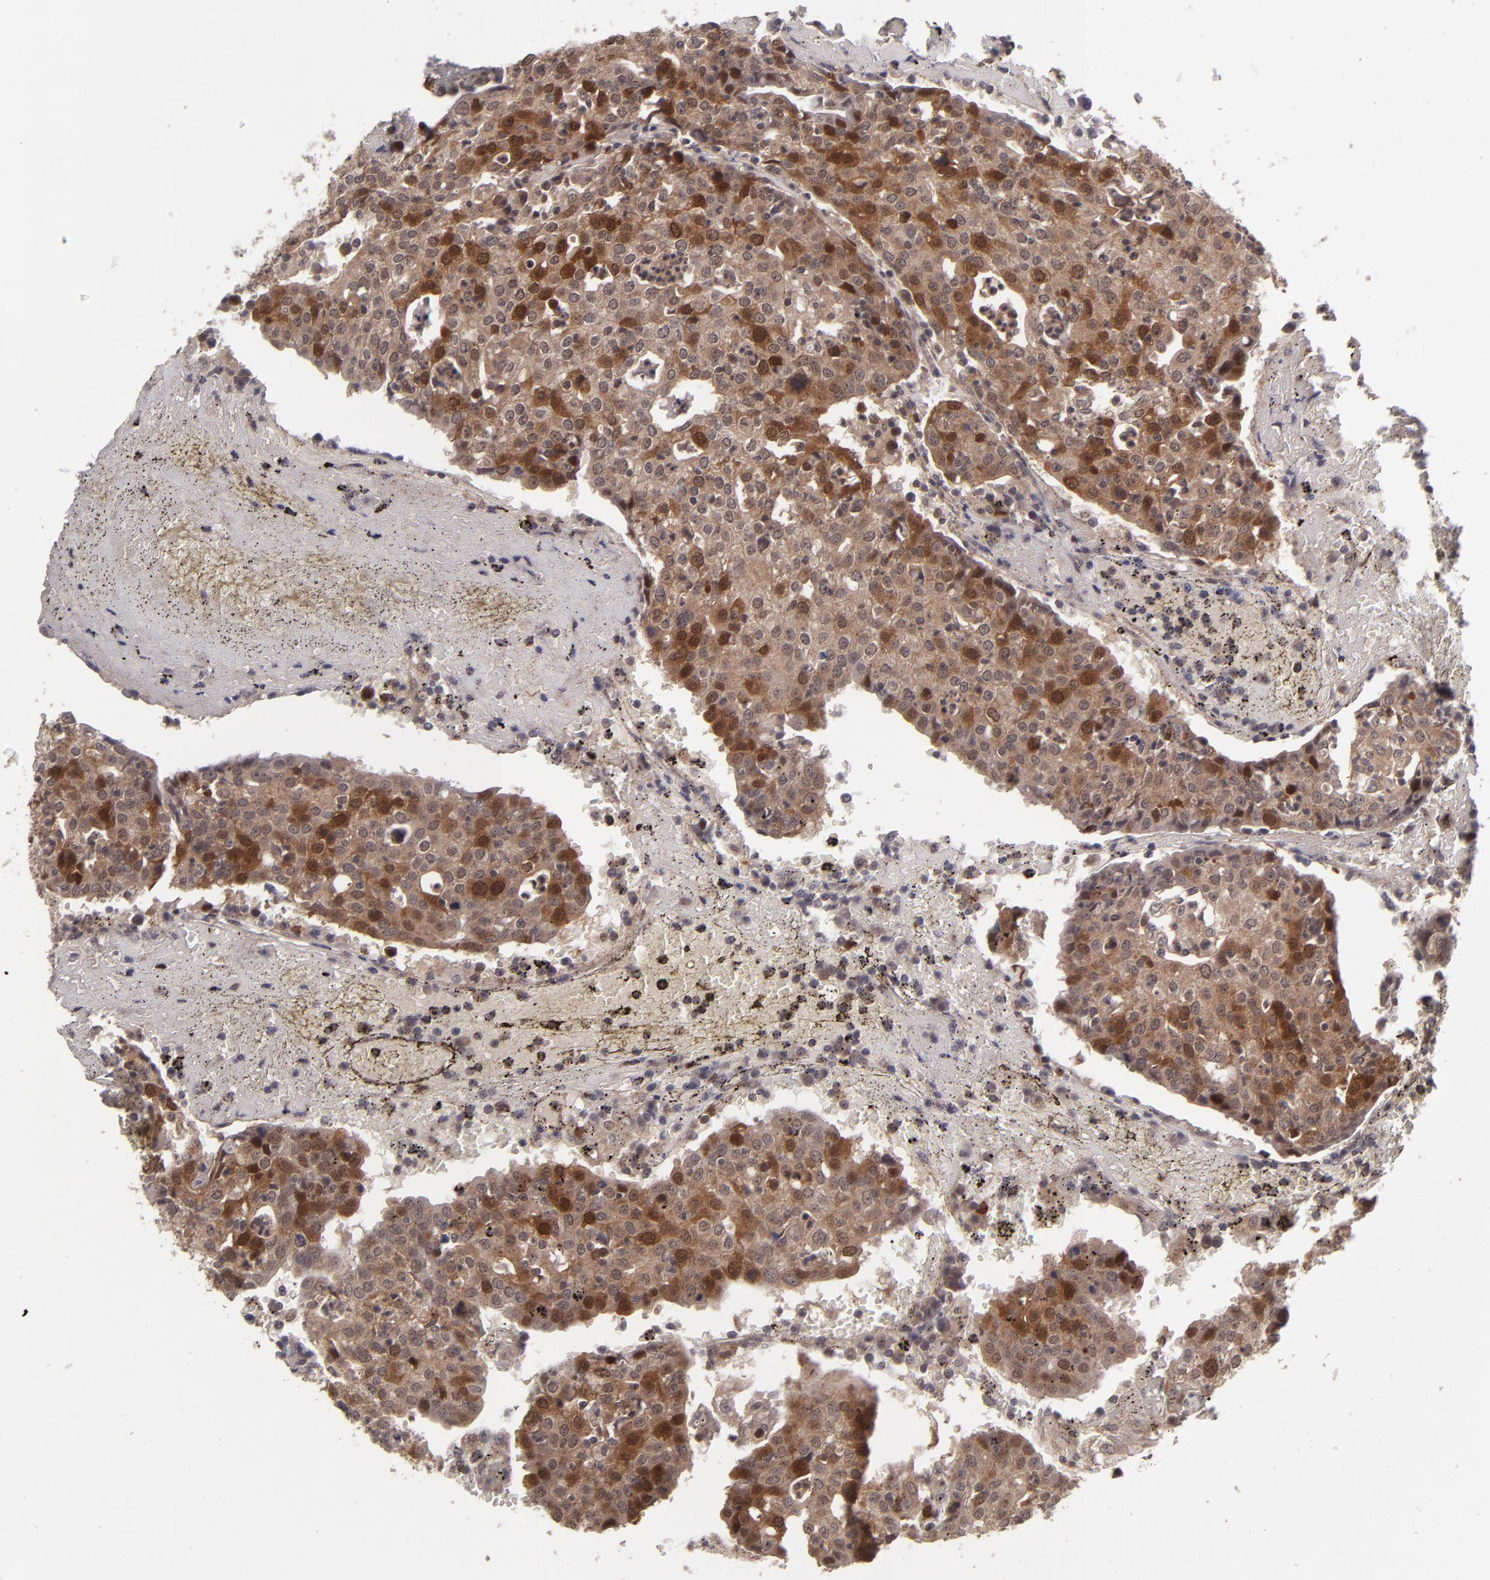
{"staining": {"intensity": "strong", "quantity": ">75%", "location": "cytoplasmic/membranous,nuclear"}, "tissue": "head and neck cancer", "cell_type": "Tumor cells", "image_type": "cancer", "snomed": [{"axis": "morphology", "description": "Adenocarcinoma, NOS"}, {"axis": "topography", "description": "Salivary gland"}, {"axis": "topography", "description": "Head-Neck"}], "caption": "Head and neck cancer (adenocarcinoma) stained for a protein exhibits strong cytoplasmic/membranous and nuclear positivity in tumor cells.", "gene": "TYMS", "patient": {"sex": "female", "age": 65}}